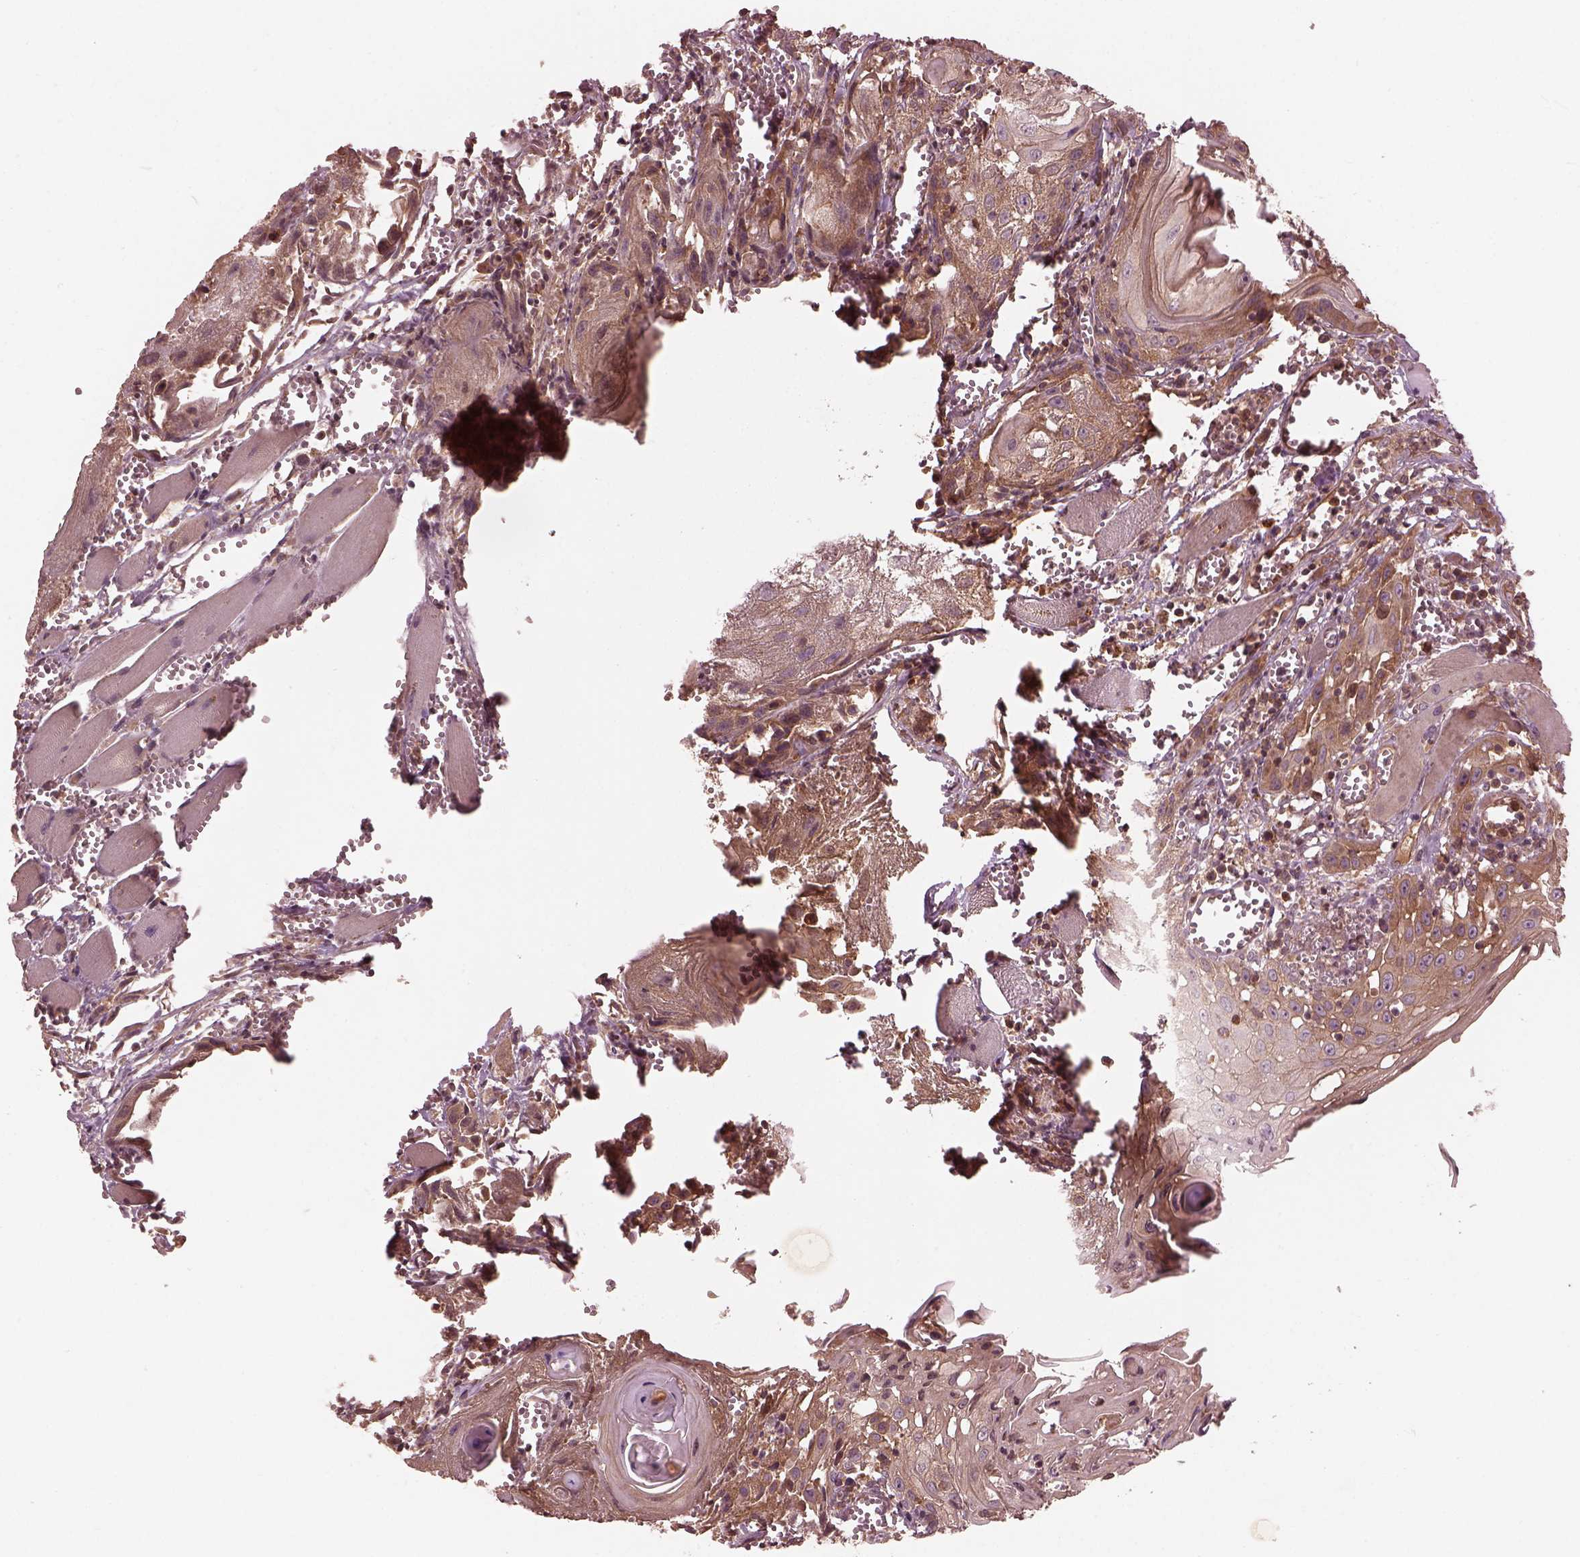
{"staining": {"intensity": "moderate", "quantity": ">75%", "location": "cytoplasmic/membranous"}, "tissue": "head and neck cancer", "cell_type": "Tumor cells", "image_type": "cancer", "snomed": [{"axis": "morphology", "description": "Squamous cell carcinoma, NOS"}, {"axis": "topography", "description": "Head-Neck"}], "caption": "Moderate cytoplasmic/membranous protein staining is seen in about >75% of tumor cells in head and neck cancer. (DAB = brown stain, brightfield microscopy at high magnification).", "gene": "PIK3R2", "patient": {"sex": "female", "age": 80}}